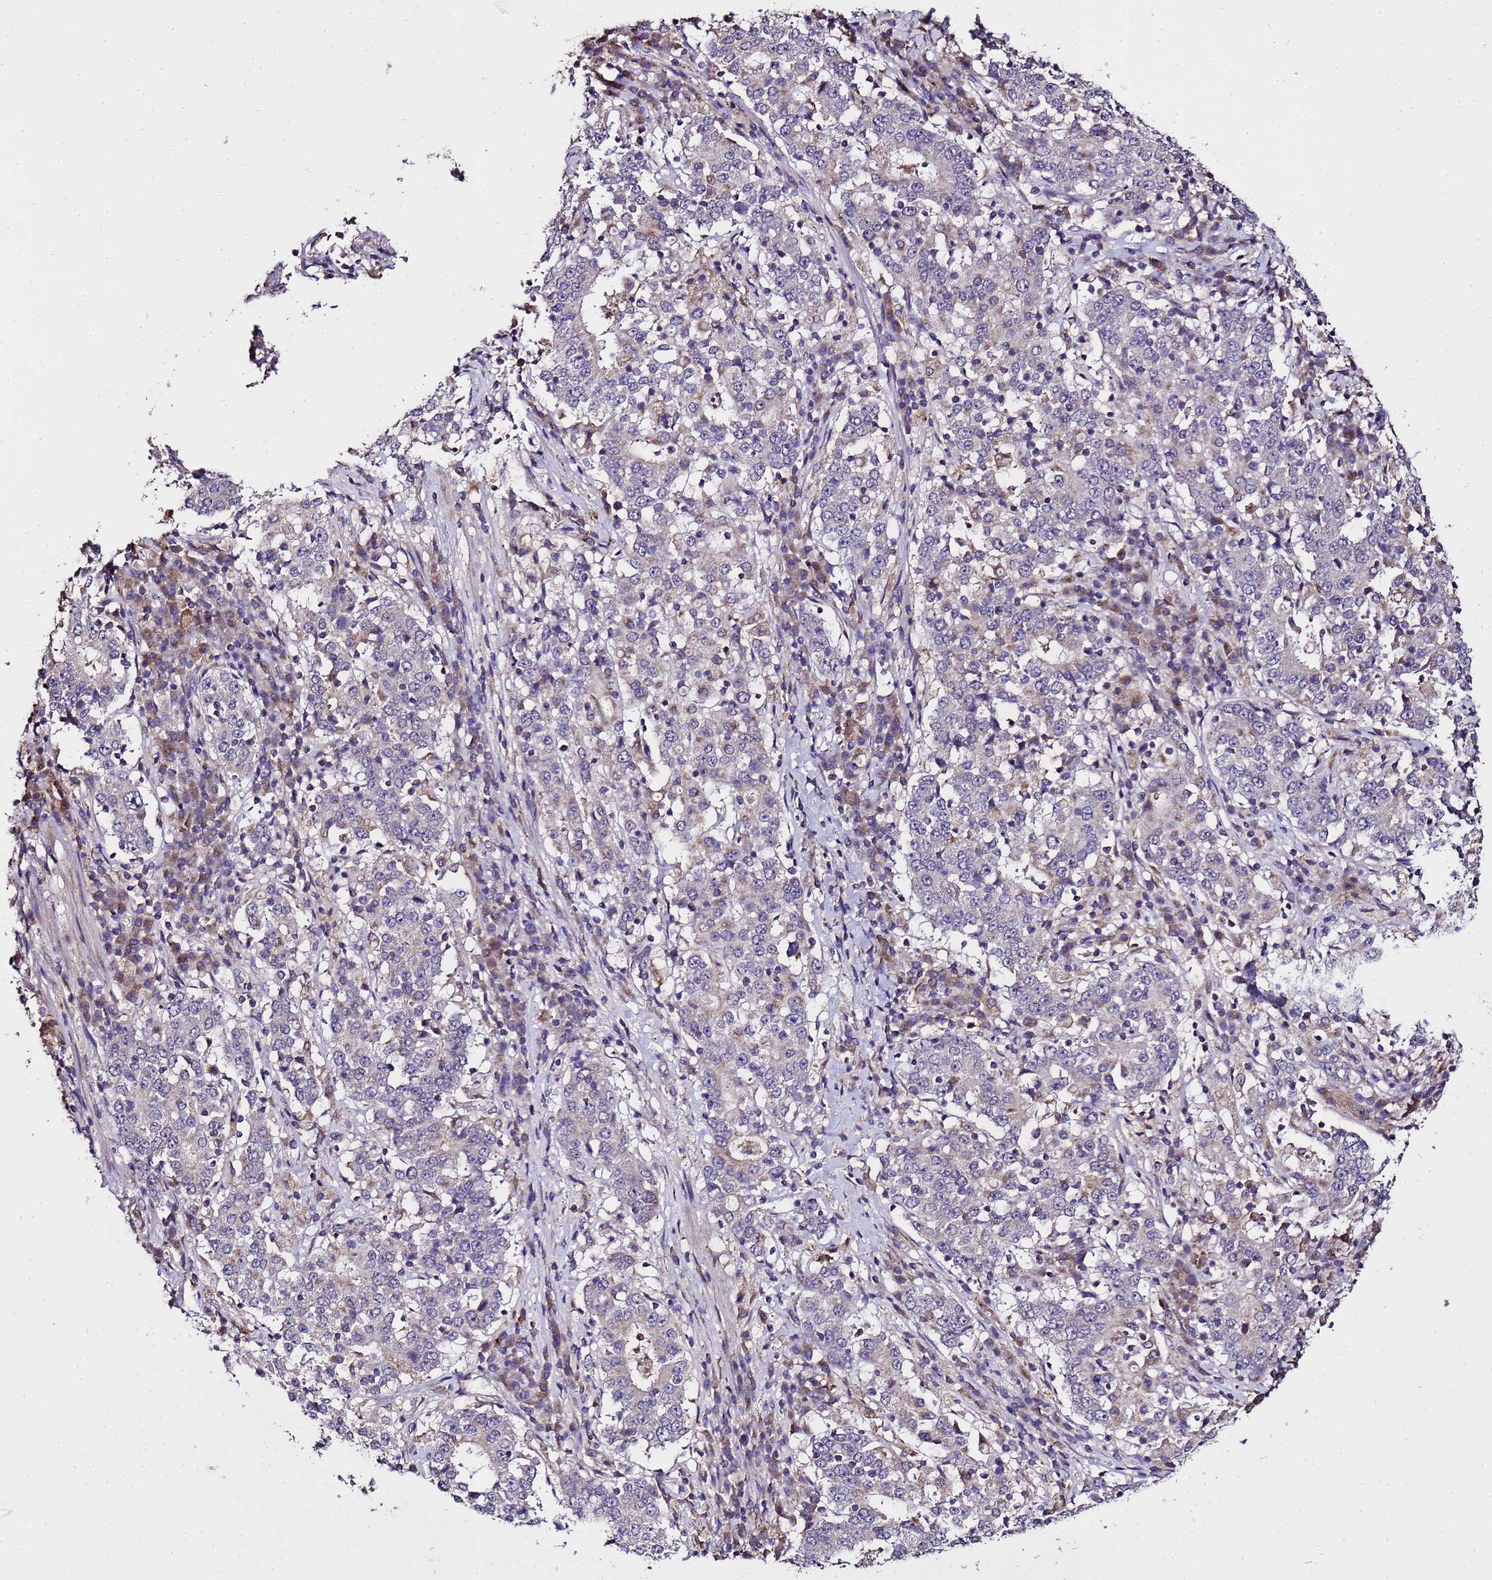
{"staining": {"intensity": "negative", "quantity": "none", "location": "none"}, "tissue": "stomach cancer", "cell_type": "Tumor cells", "image_type": "cancer", "snomed": [{"axis": "morphology", "description": "Adenocarcinoma, NOS"}, {"axis": "topography", "description": "Stomach"}], "caption": "There is no significant expression in tumor cells of stomach cancer (adenocarcinoma).", "gene": "ZNF329", "patient": {"sex": "male", "age": 59}}